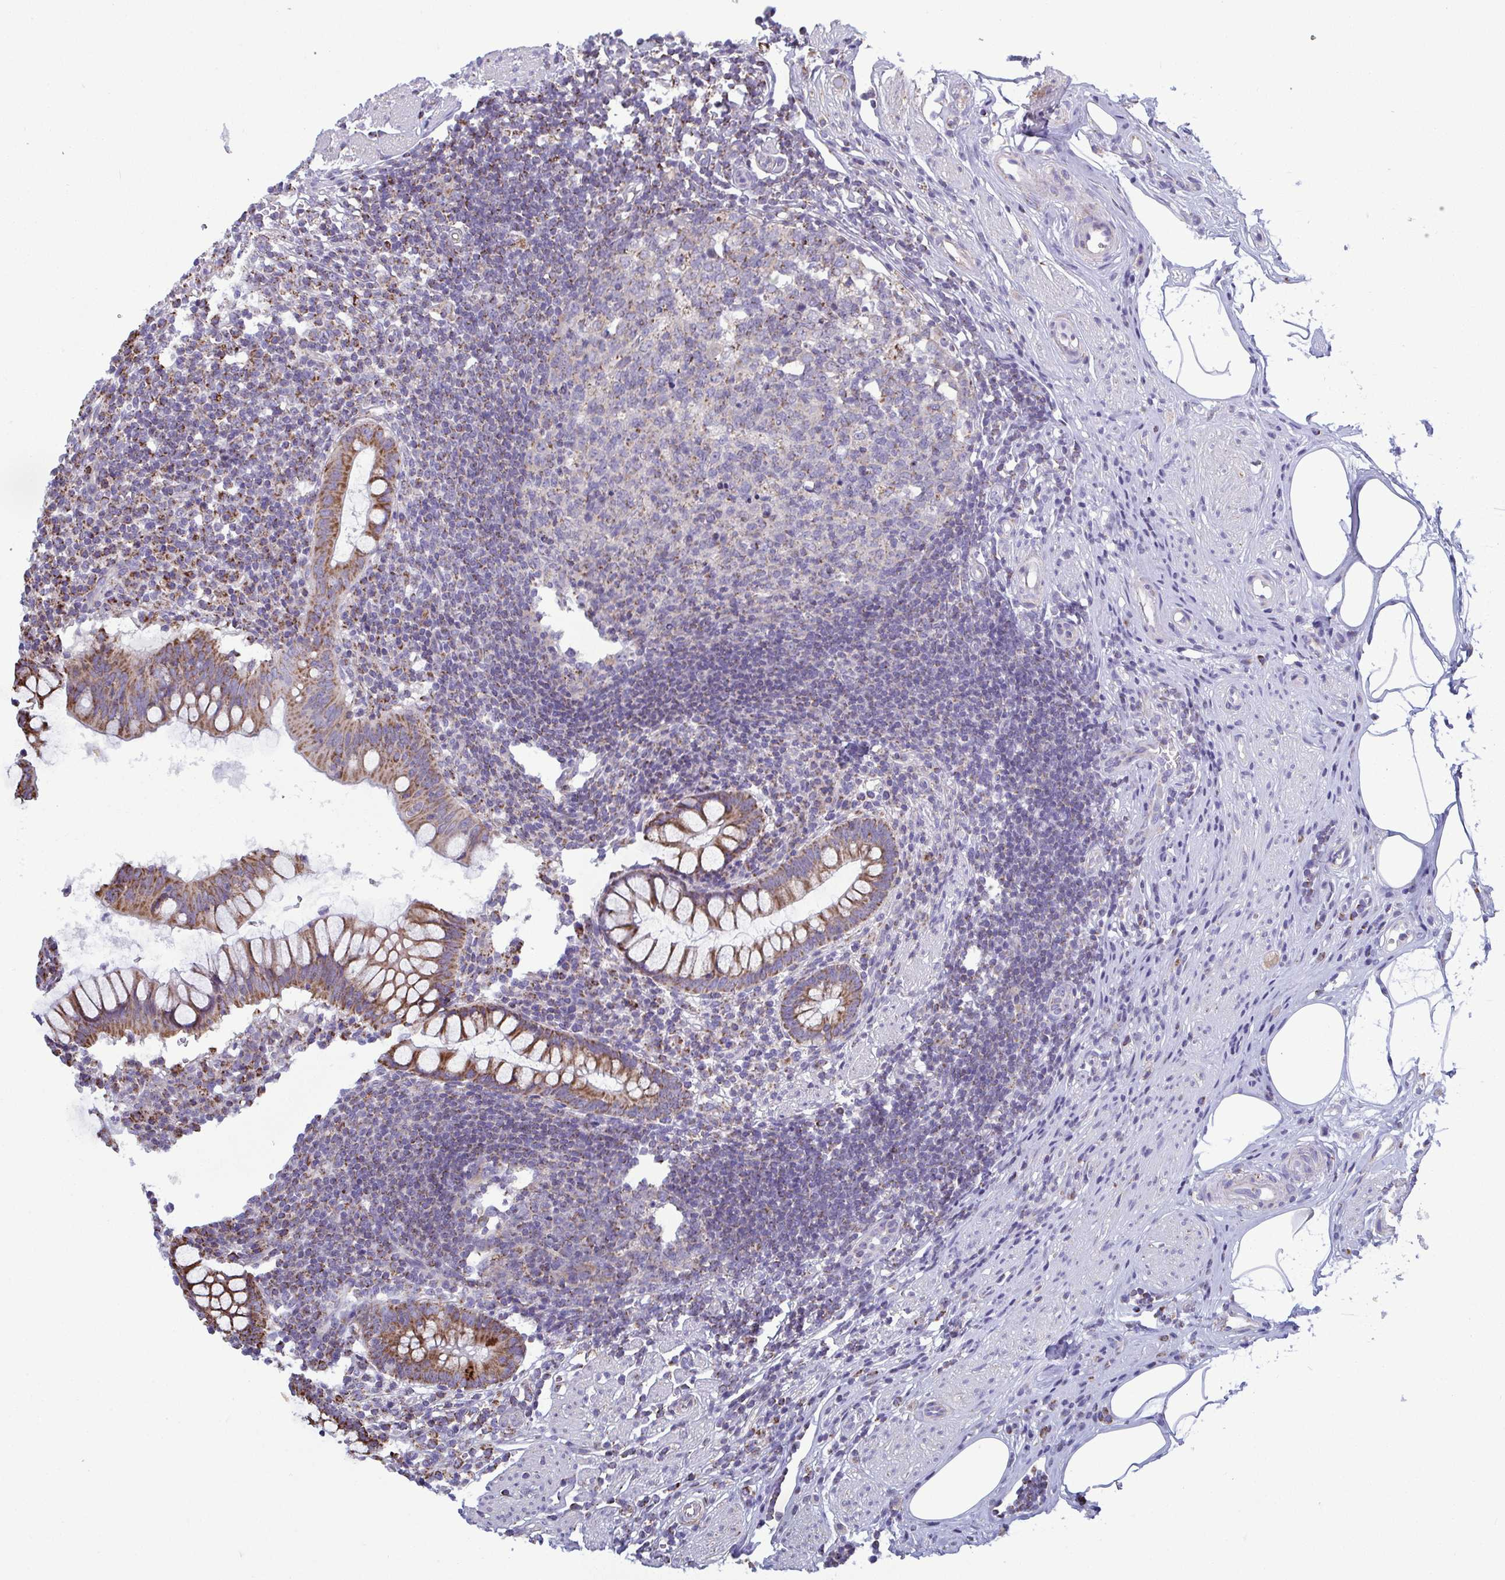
{"staining": {"intensity": "moderate", "quantity": ">75%", "location": "cytoplasmic/membranous"}, "tissue": "appendix", "cell_type": "Glandular cells", "image_type": "normal", "snomed": [{"axis": "morphology", "description": "Normal tissue, NOS"}, {"axis": "topography", "description": "Appendix"}], "caption": "Appendix stained for a protein (brown) displays moderate cytoplasmic/membranous positive positivity in about >75% of glandular cells.", "gene": "CSDE1", "patient": {"sex": "female", "age": 56}}